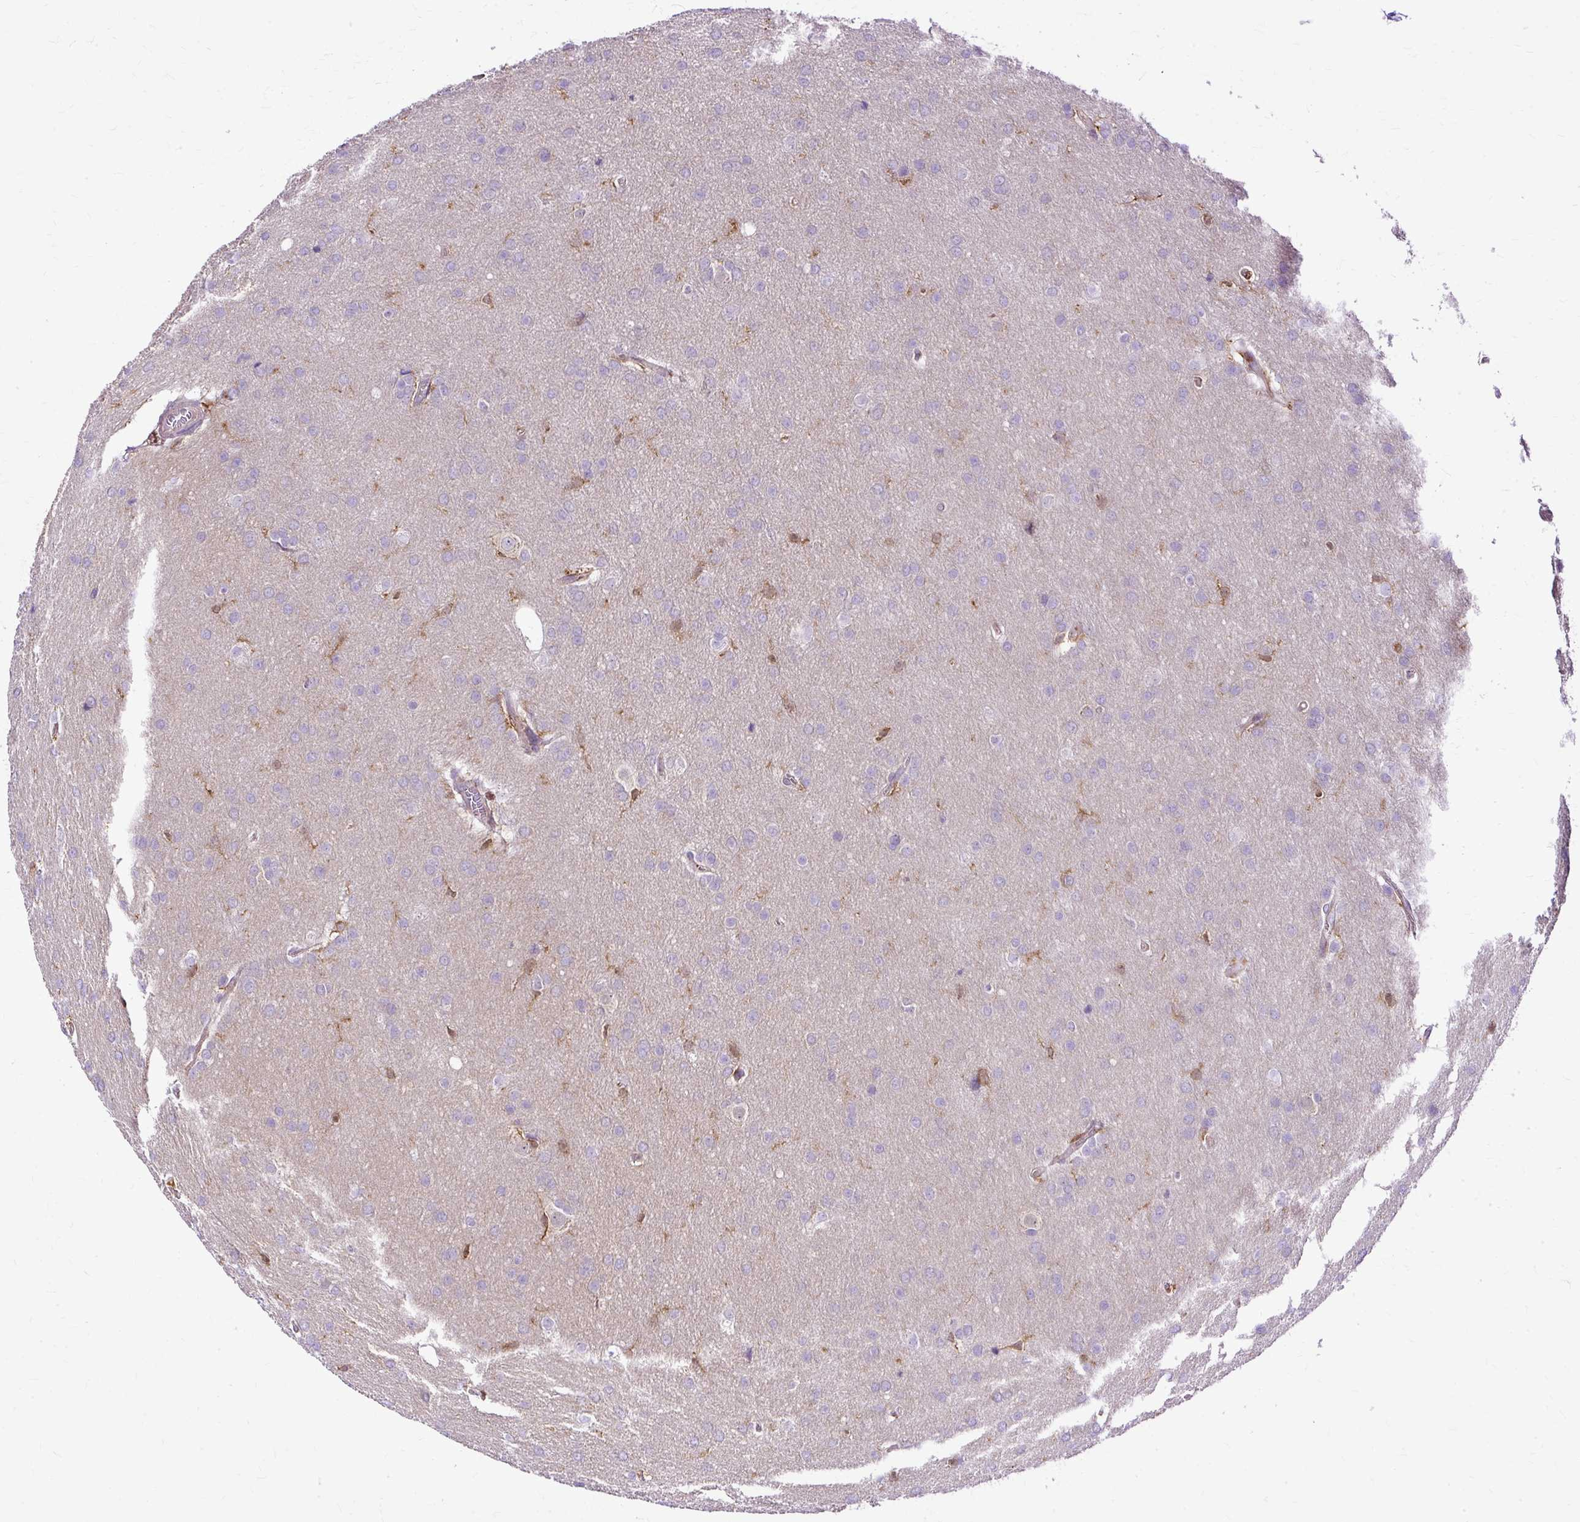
{"staining": {"intensity": "negative", "quantity": "none", "location": "none"}, "tissue": "glioma", "cell_type": "Tumor cells", "image_type": "cancer", "snomed": [{"axis": "morphology", "description": "Glioma, malignant, Low grade"}, {"axis": "topography", "description": "Brain"}], "caption": "Glioma stained for a protein using IHC reveals no expression tumor cells.", "gene": "TWF2", "patient": {"sex": "female", "age": 32}}